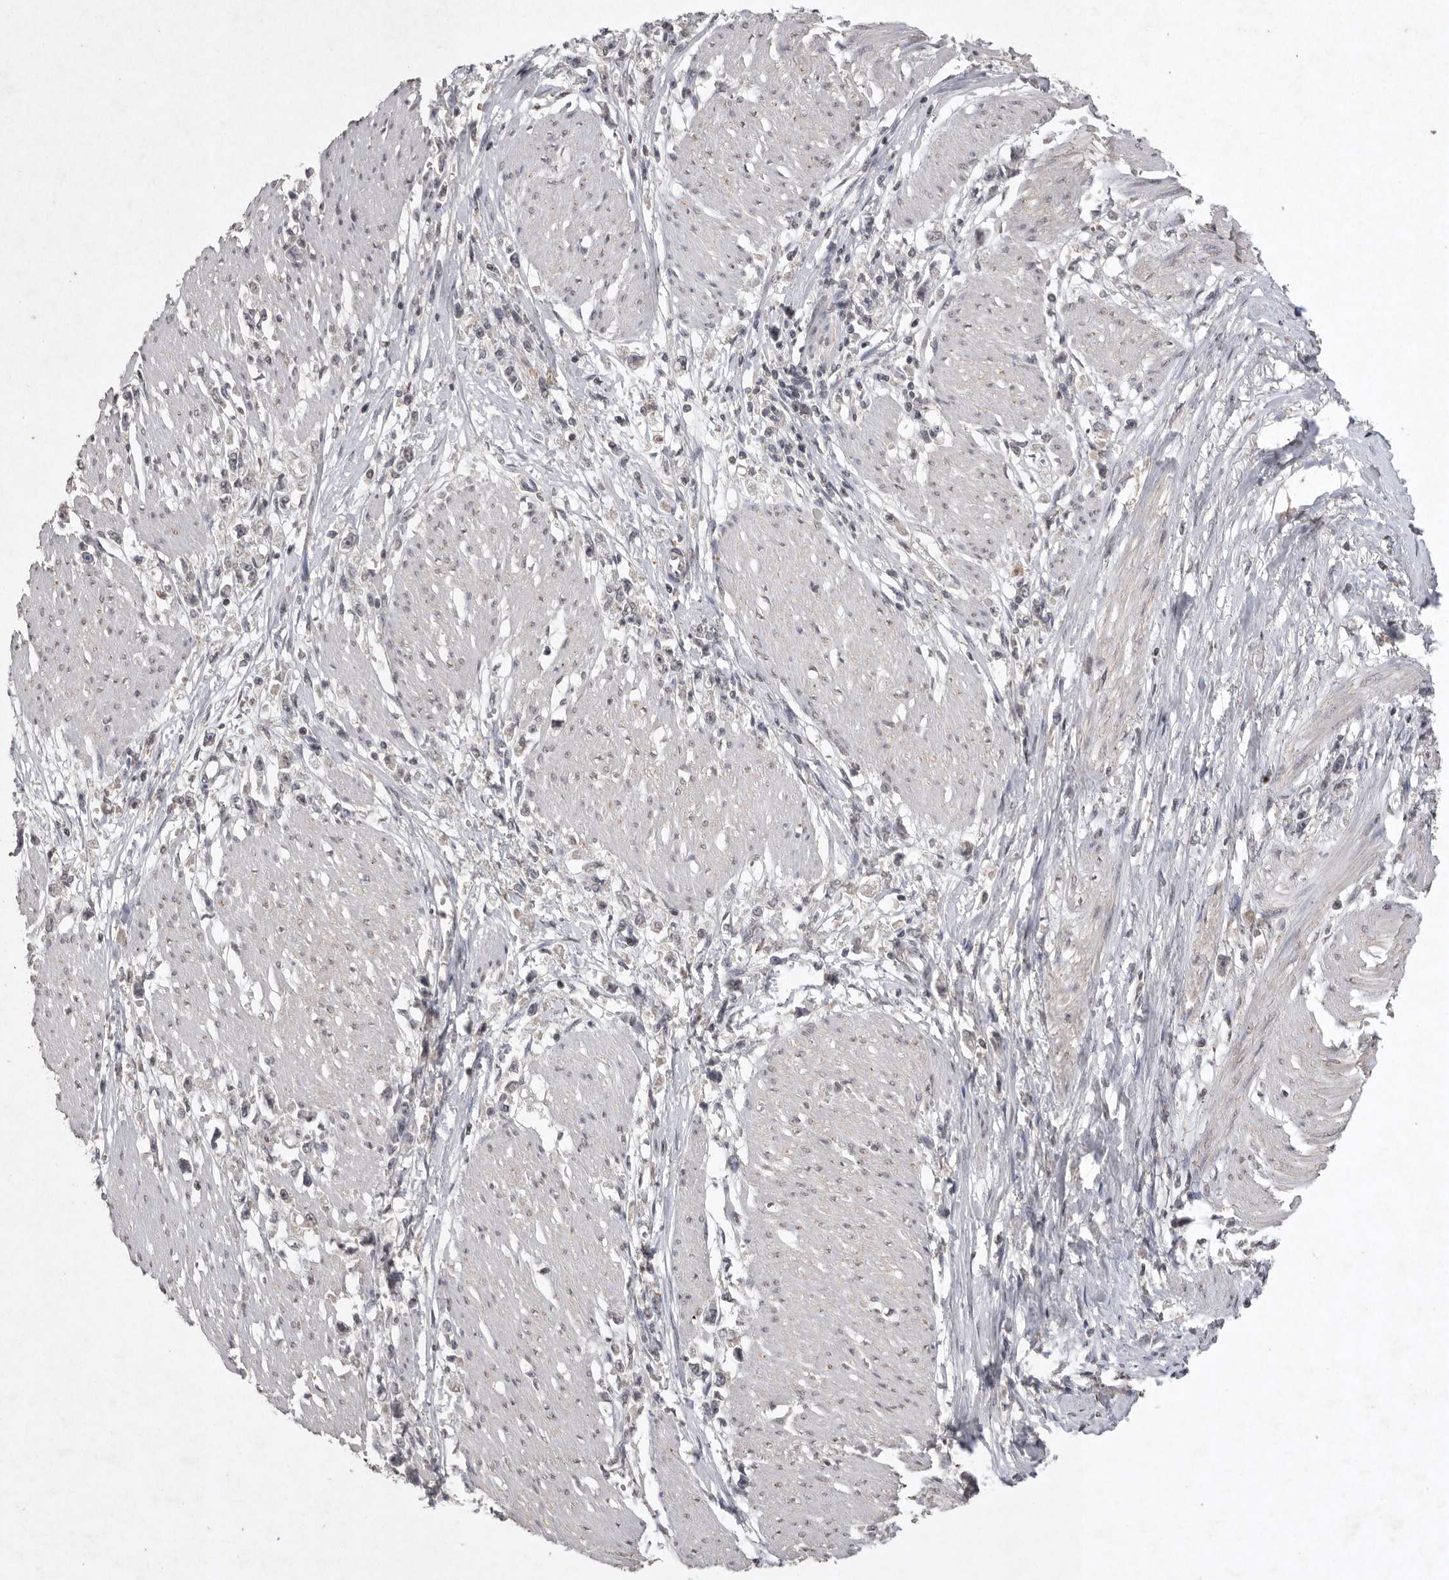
{"staining": {"intensity": "negative", "quantity": "none", "location": "none"}, "tissue": "stomach cancer", "cell_type": "Tumor cells", "image_type": "cancer", "snomed": [{"axis": "morphology", "description": "Adenocarcinoma, NOS"}, {"axis": "topography", "description": "Stomach"}], "caption": "This histopathology image is of stomach adenocarcinoma stained with IHC to label a protein in brown with the nuclei are counter-stained blue. There is no expression in tumor cells.", "gene": "APLNR", "patient": {"sex": "female", "age": 59}}